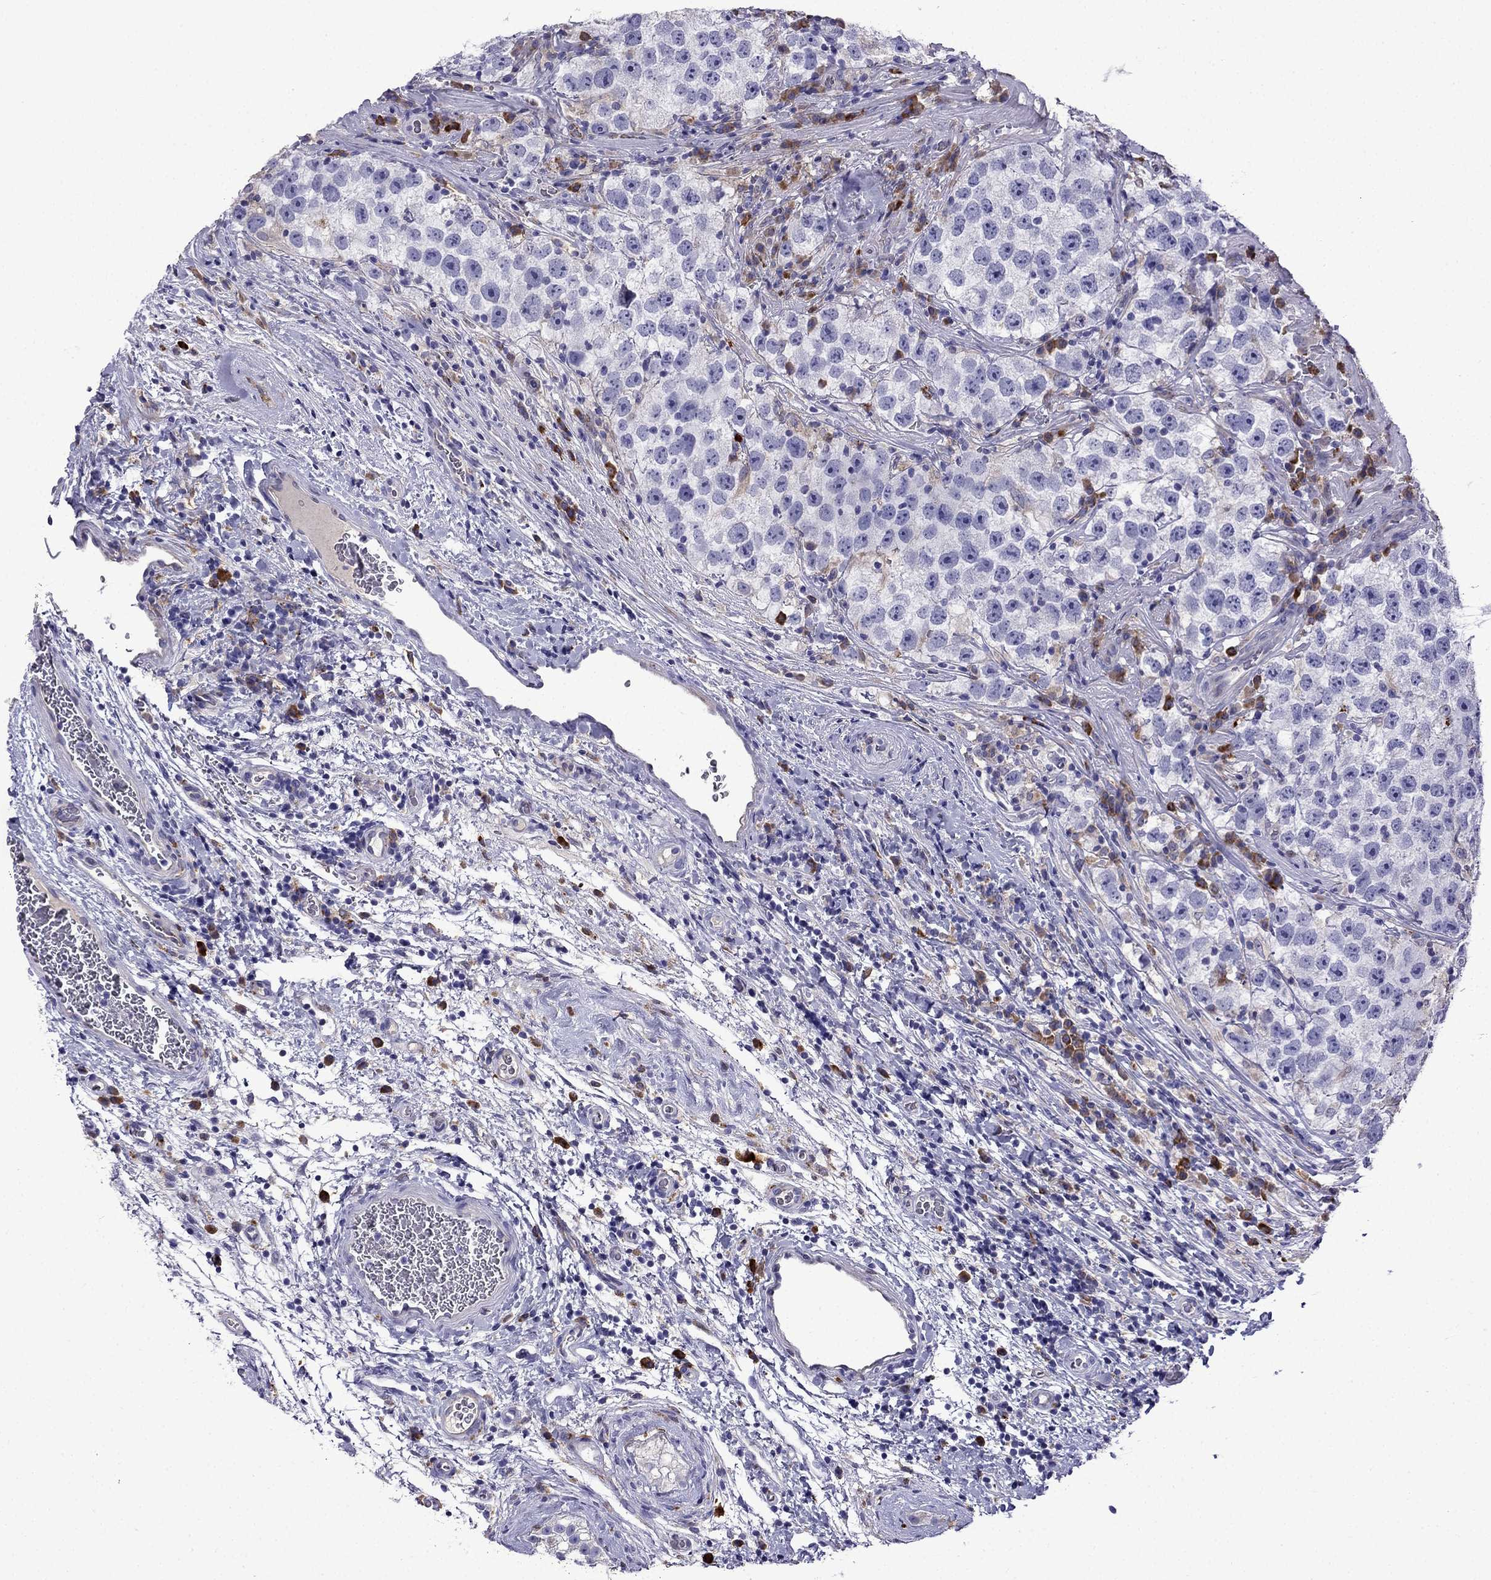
{"staining": {"intensity": "negative", "quantity": "none", "location": "none"}, "tissue": "testis cancer", "cell_type": "Tumor cells", "image_type": "cancer", "snomed": [{"axis": "morphology", "description": "Normal tissue, NOS"}, {"axis": "morphology", "description": "Seminoma, NOS"}, {"axis": "topography", "description": "Testis"}], "caption": "Human seminoma (testis) stained for a protein using IHC shows no staining in tumor cells.", "gene": "TSSK4", "patient": {"sex": "male", "age": 31}}